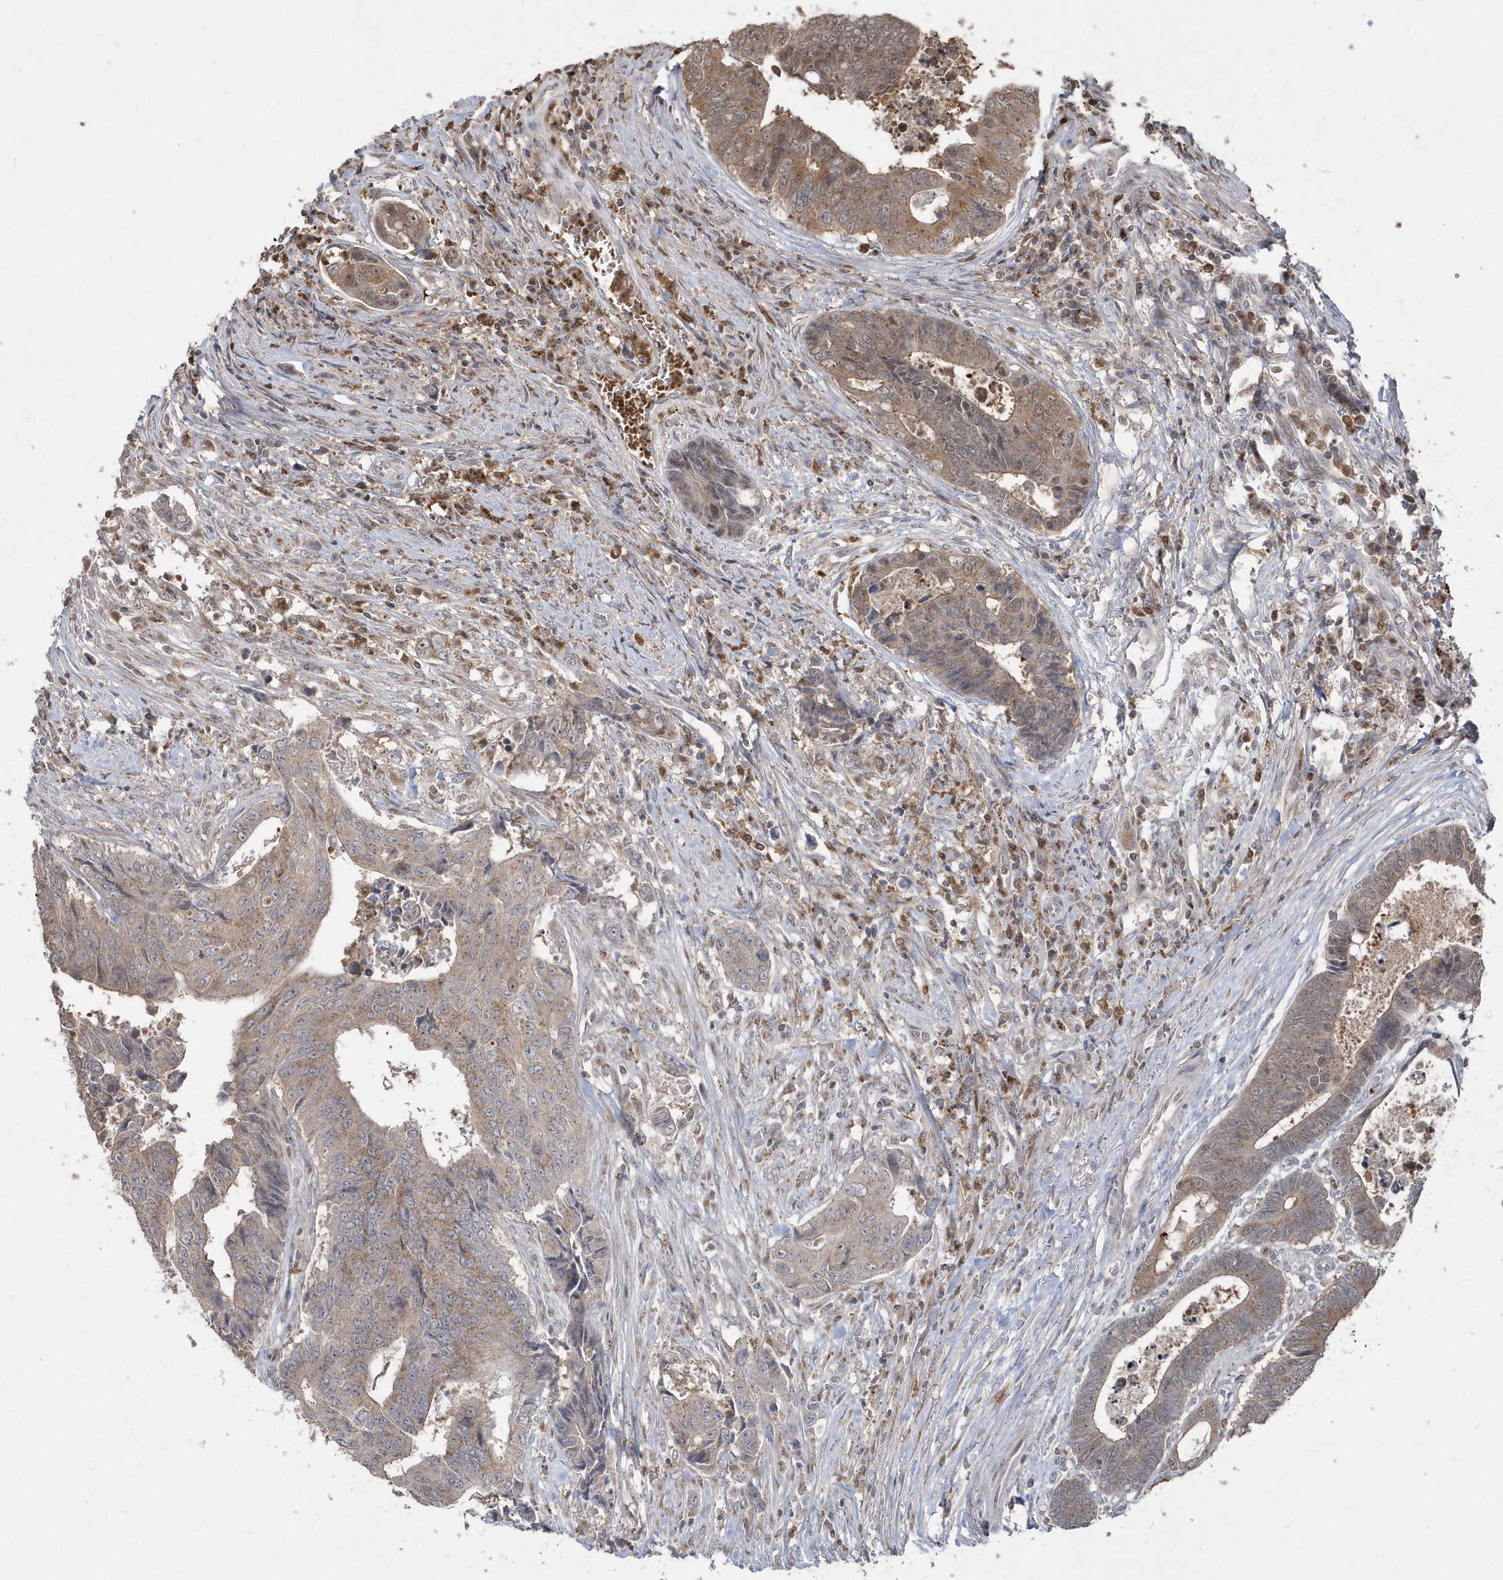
{"staining": {"intensity": "moderate", "quantity": ">75%", "location": "cytoplasmic/membranous"}, "tissue": "colorectal cancer", "cell_type": "Tumor cells", "image_type": "cancer", "snomed": [{"axis": "morphology", "description": "Adenocarcinoma, NOS"}, {"axis": "topography", "description": "Rectum"}], "caption": "Immunohistochemical staining of colorectal cancer (adenocarcinoma) reveals medium levels of moderate cytoplasmic/membranous expression in approximately >75% of tumor cells. (Brightfield microscopy of DAB IHC at high magnification).", "gene": "GEMIN6", "patient": {"sex": "male", "age": 84}}